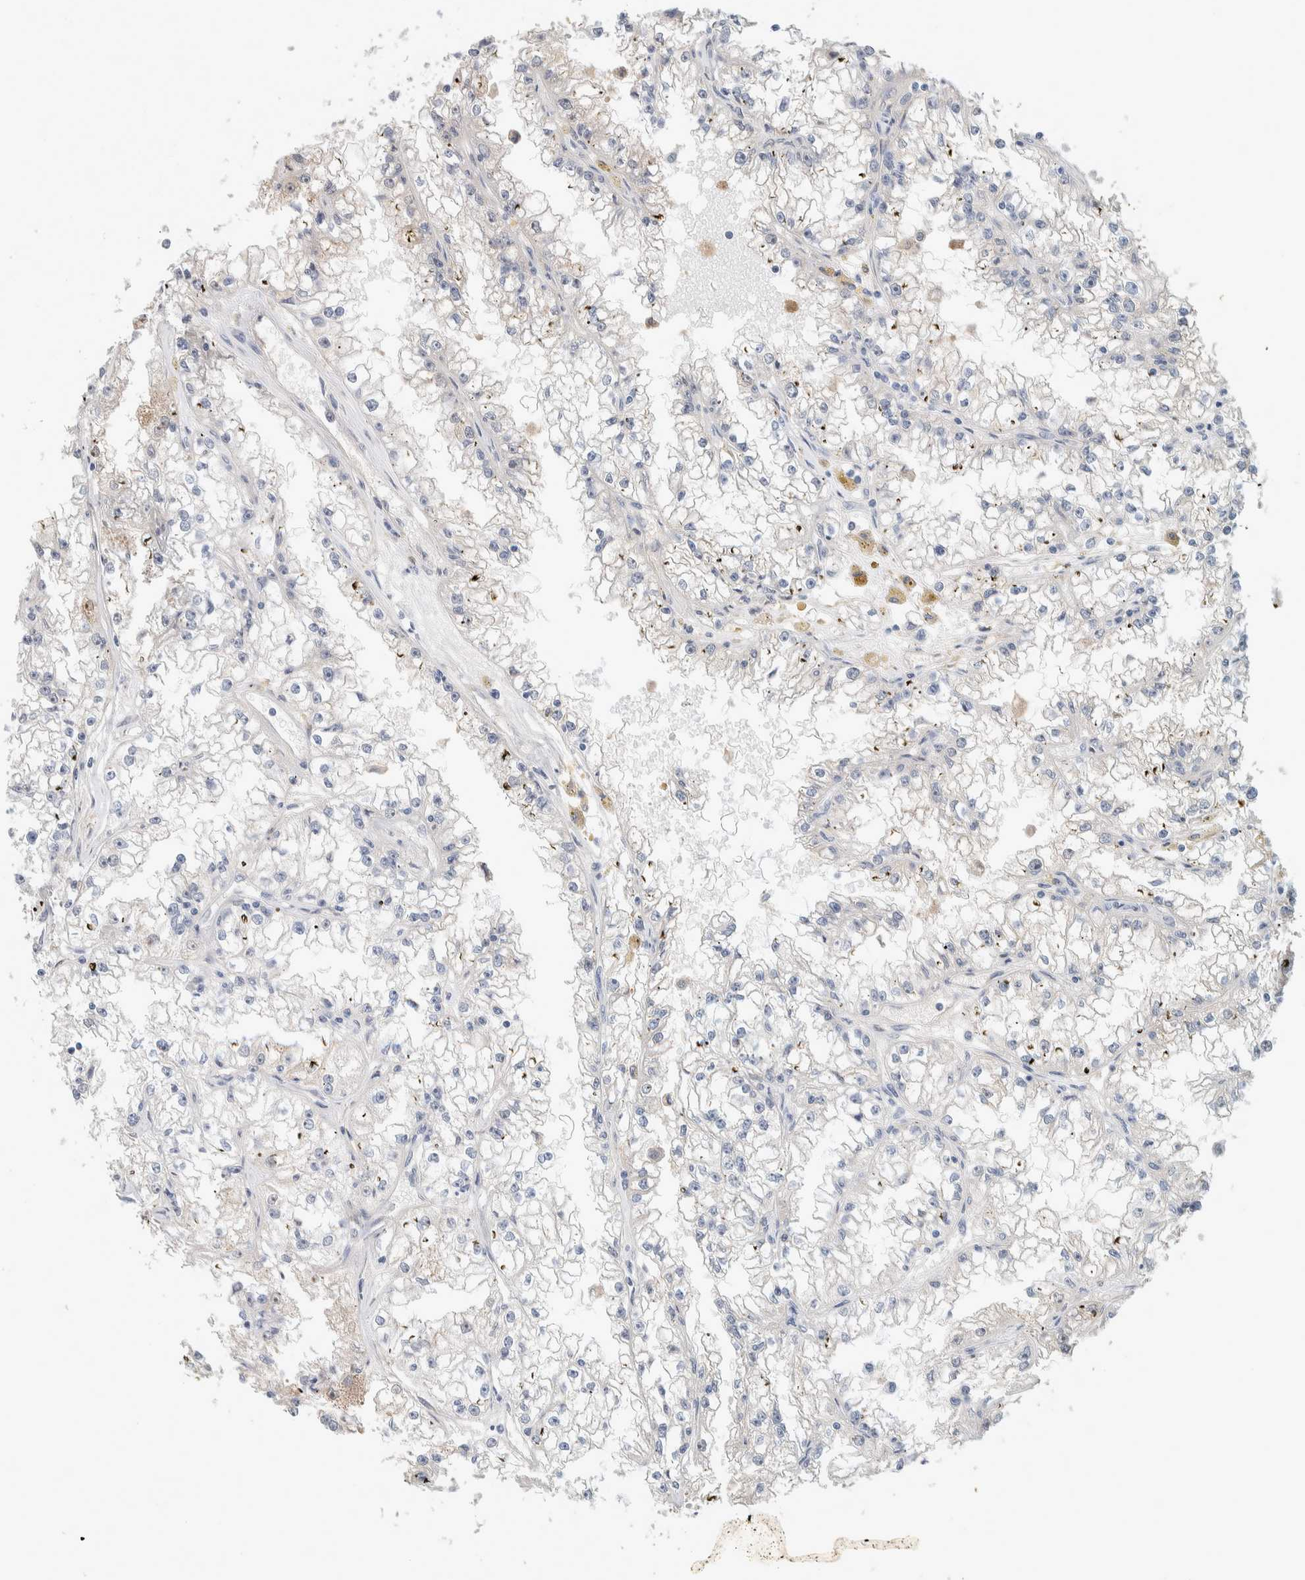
{"staining": {"intensity": "negative", "quantity": "none", "location": "none"}, "tissue": "renal cancer", "cell_type": "Tumor cells", "image_type": "cancer", "snomed": [{"axis": "morphology", "description": "Adenocarcinoma, NOS"}, {"axis": "topography", "description": "Kidney"}], "caption": "There is no significant expression in tumor cells of renal cancer.", "gene": "DEPTOR", "patient": {"sex": "male", "age": 56}}